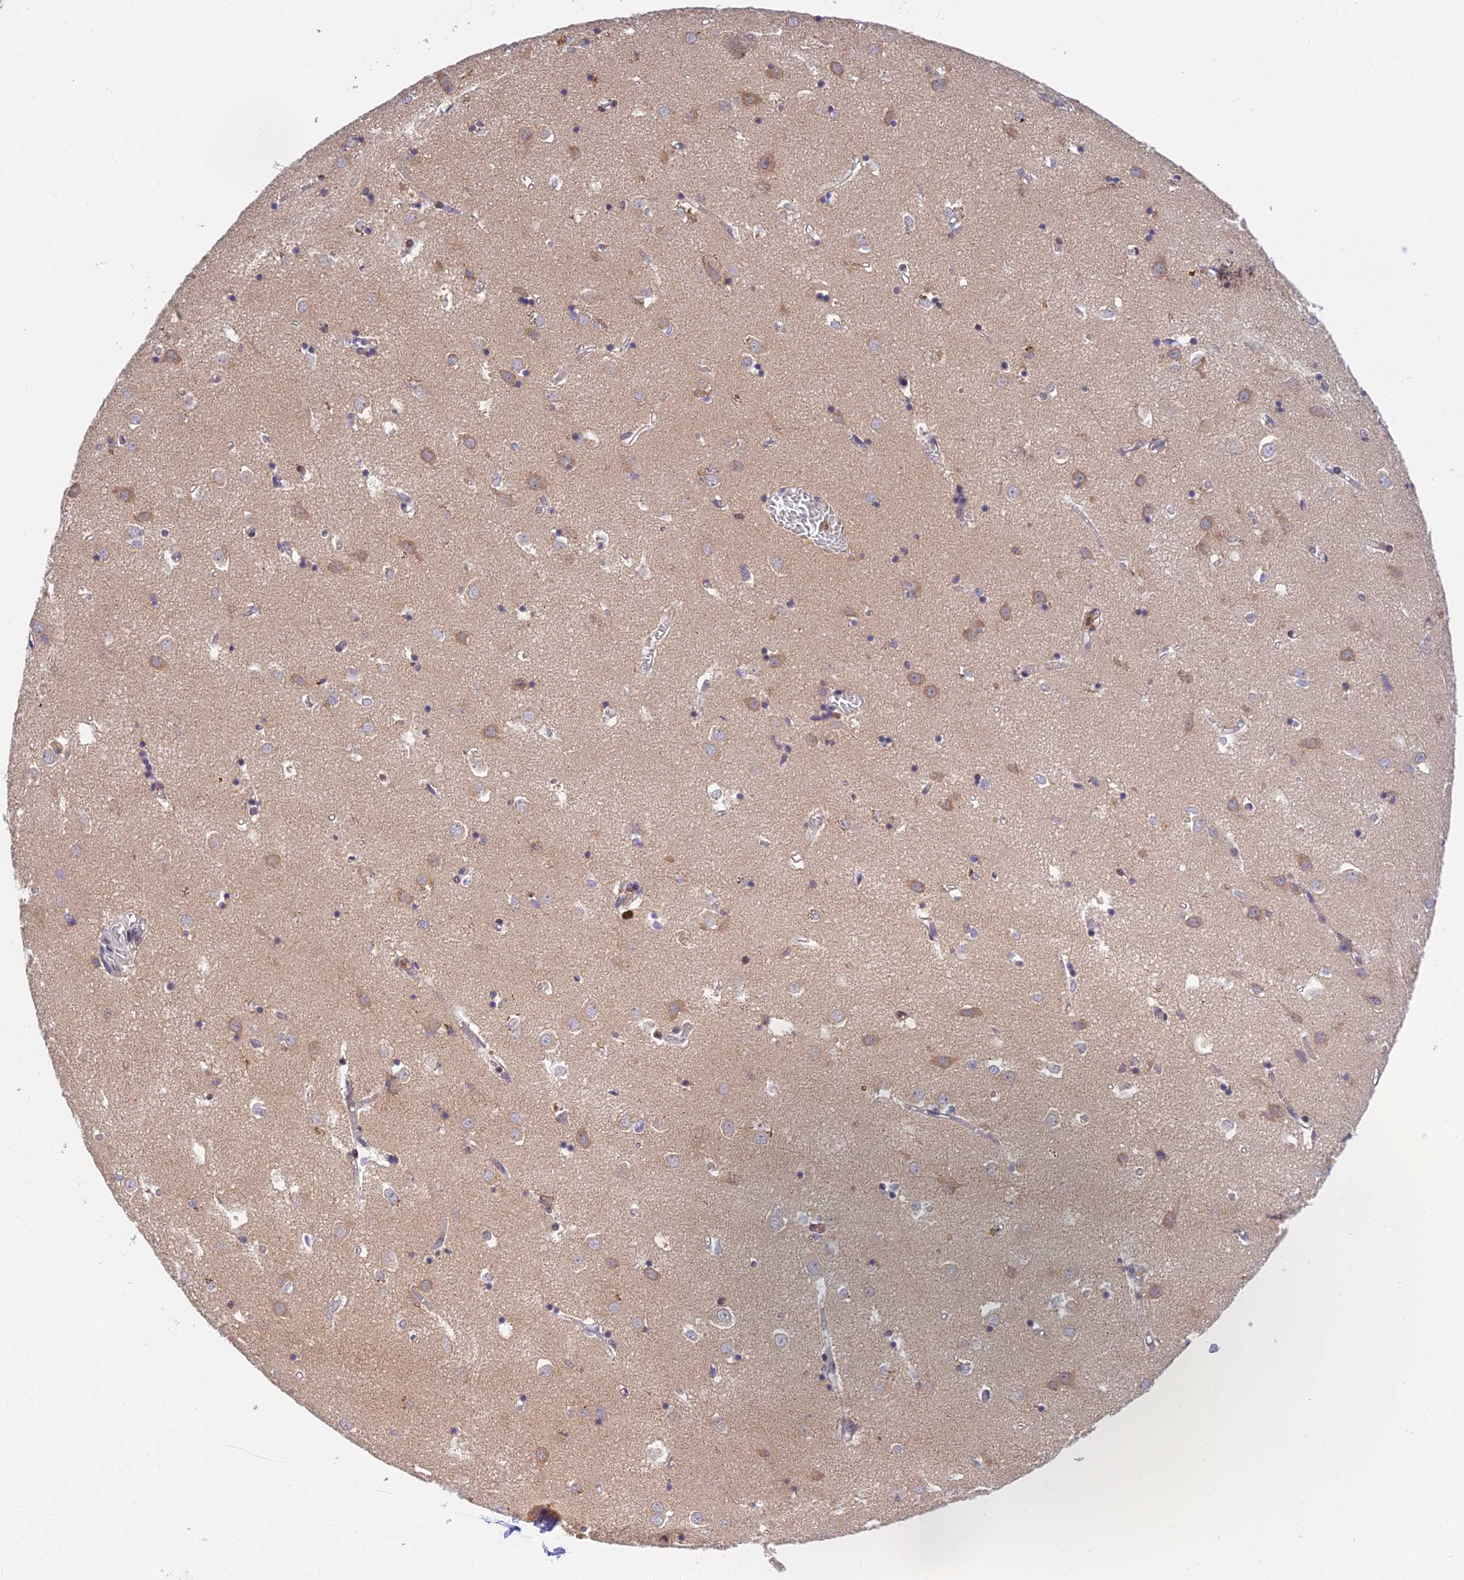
{"staining": {"intensity": "moderate", "quantity": "<25%", "location": "cytoplasmic/membranous,nuclear"}, "tissue": "caudate", "cell_type": "Glial cells", "image_type": "normal", "snomed": [{"axis": "morphology", "description": "Normal tissue, NOS"}, {"axis": "topography", "description": "Lateral ventricle wall"}], "caption": "Immunohistochemistry (DAB) staining of unremarkable caudate displays moderate cytoplasmic/membranous,nuclear protein positivity in approximately <25% of glial cells. The staining was performed using DAB to visualize the protein expression in brown, while the nuclei were stained in blue with hematoxylin (Magnification: 20x).", "gene": "PEX16", "patient": {"sex": "male", "age": 70}}